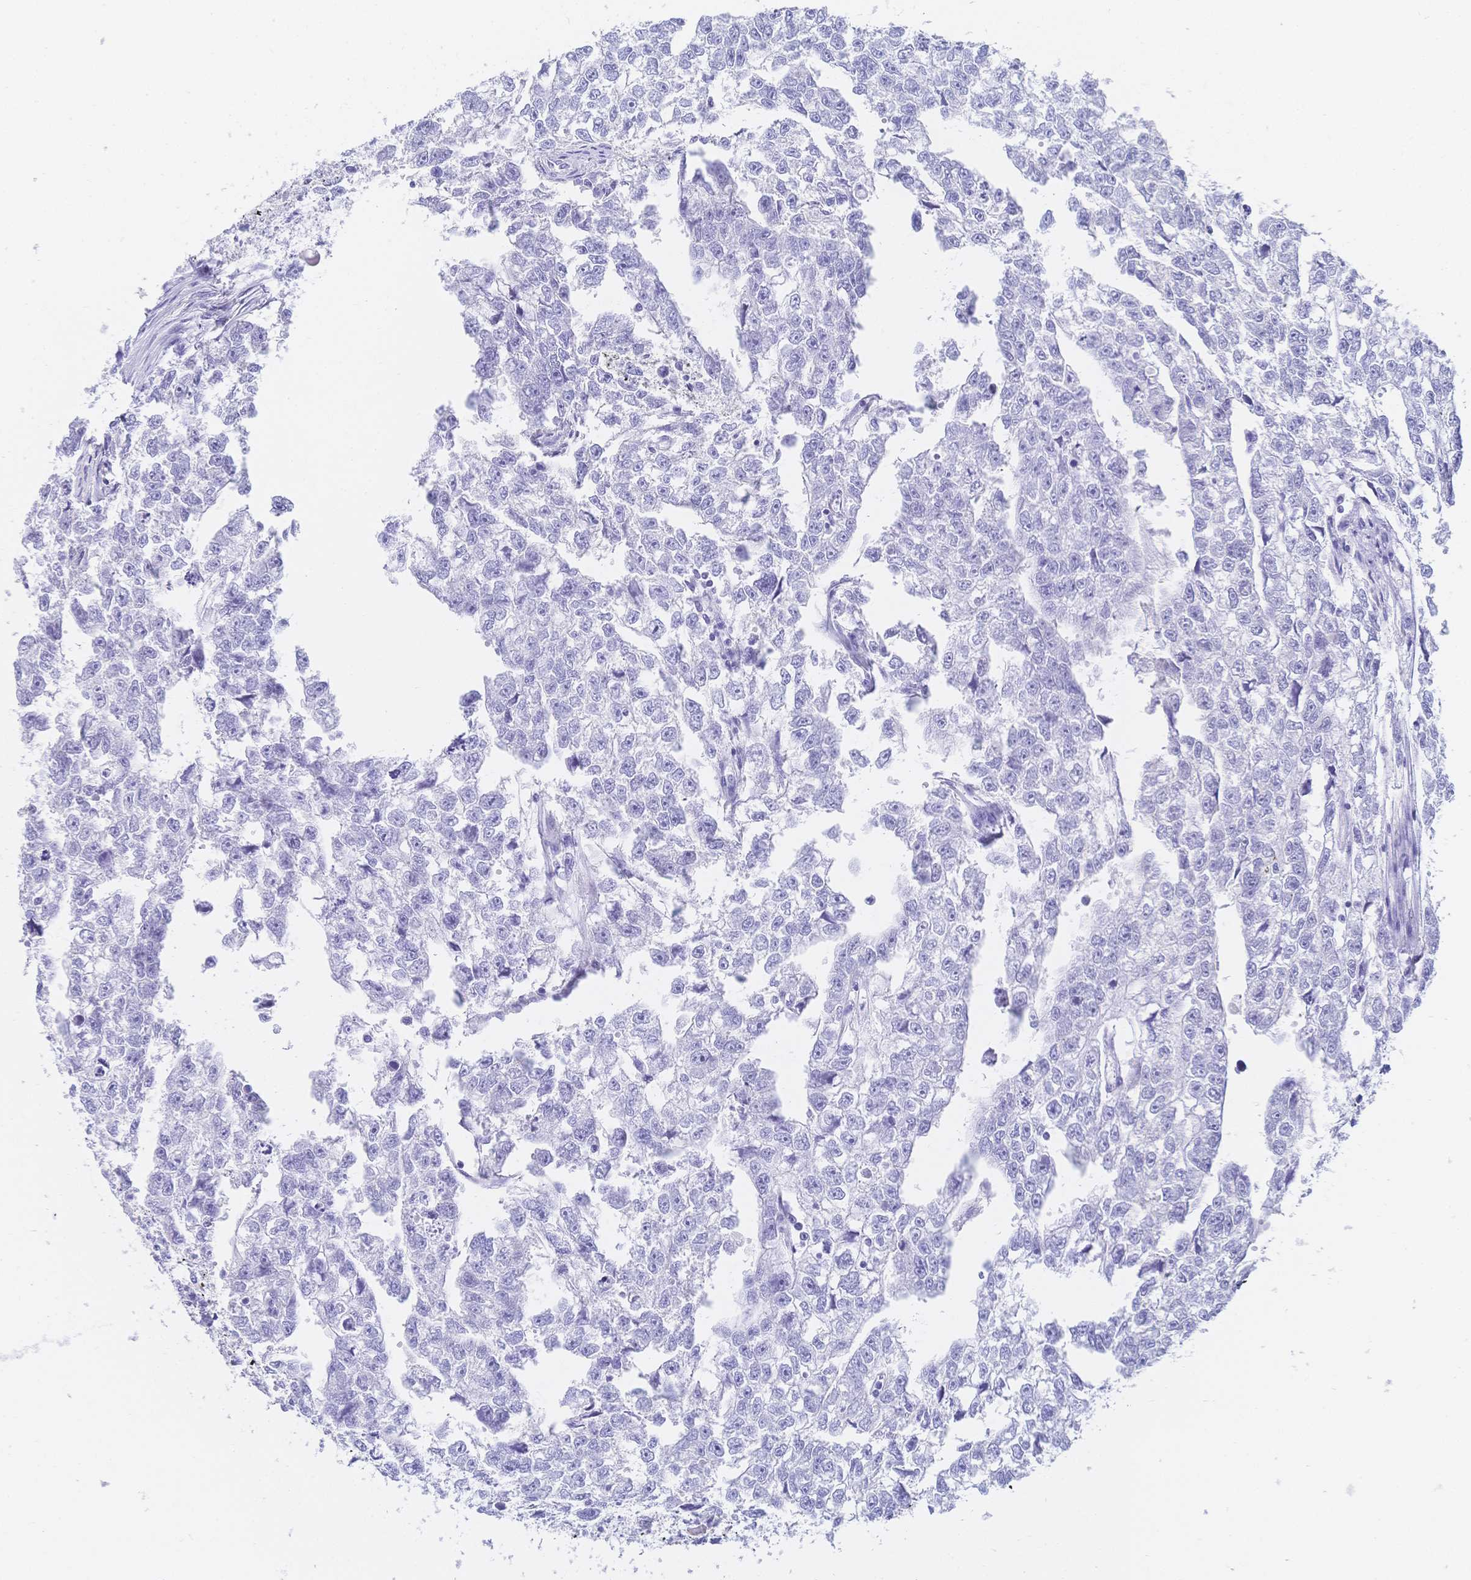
{"staining": {"intensity": "negative", "quantity": "none", "location": "none"}, "tissue": "testis cancer", "cell_type": "Tumor cells", "image_type": "cancer", "snomed": [{"axis": "morphology", "description": "Carcinoma, Embryonal, NOS"}, {"axis": "morphology", "description": "Teratoma, malignant, NOS"}, {"axis": "topography", "description": "Testis"}], "caption": "An immunohistochemistry micrograph of testis teratoma (malignant) is shown. There is no staining in tumor cells of testis teratoma (malignant). (Stains: DAB IHC with hematoxylin counter stain, Microscopy: brightfield microscopy at high magnification).", "gene": "MEP1B", "patient": {"sex": "male", "age": 44}}